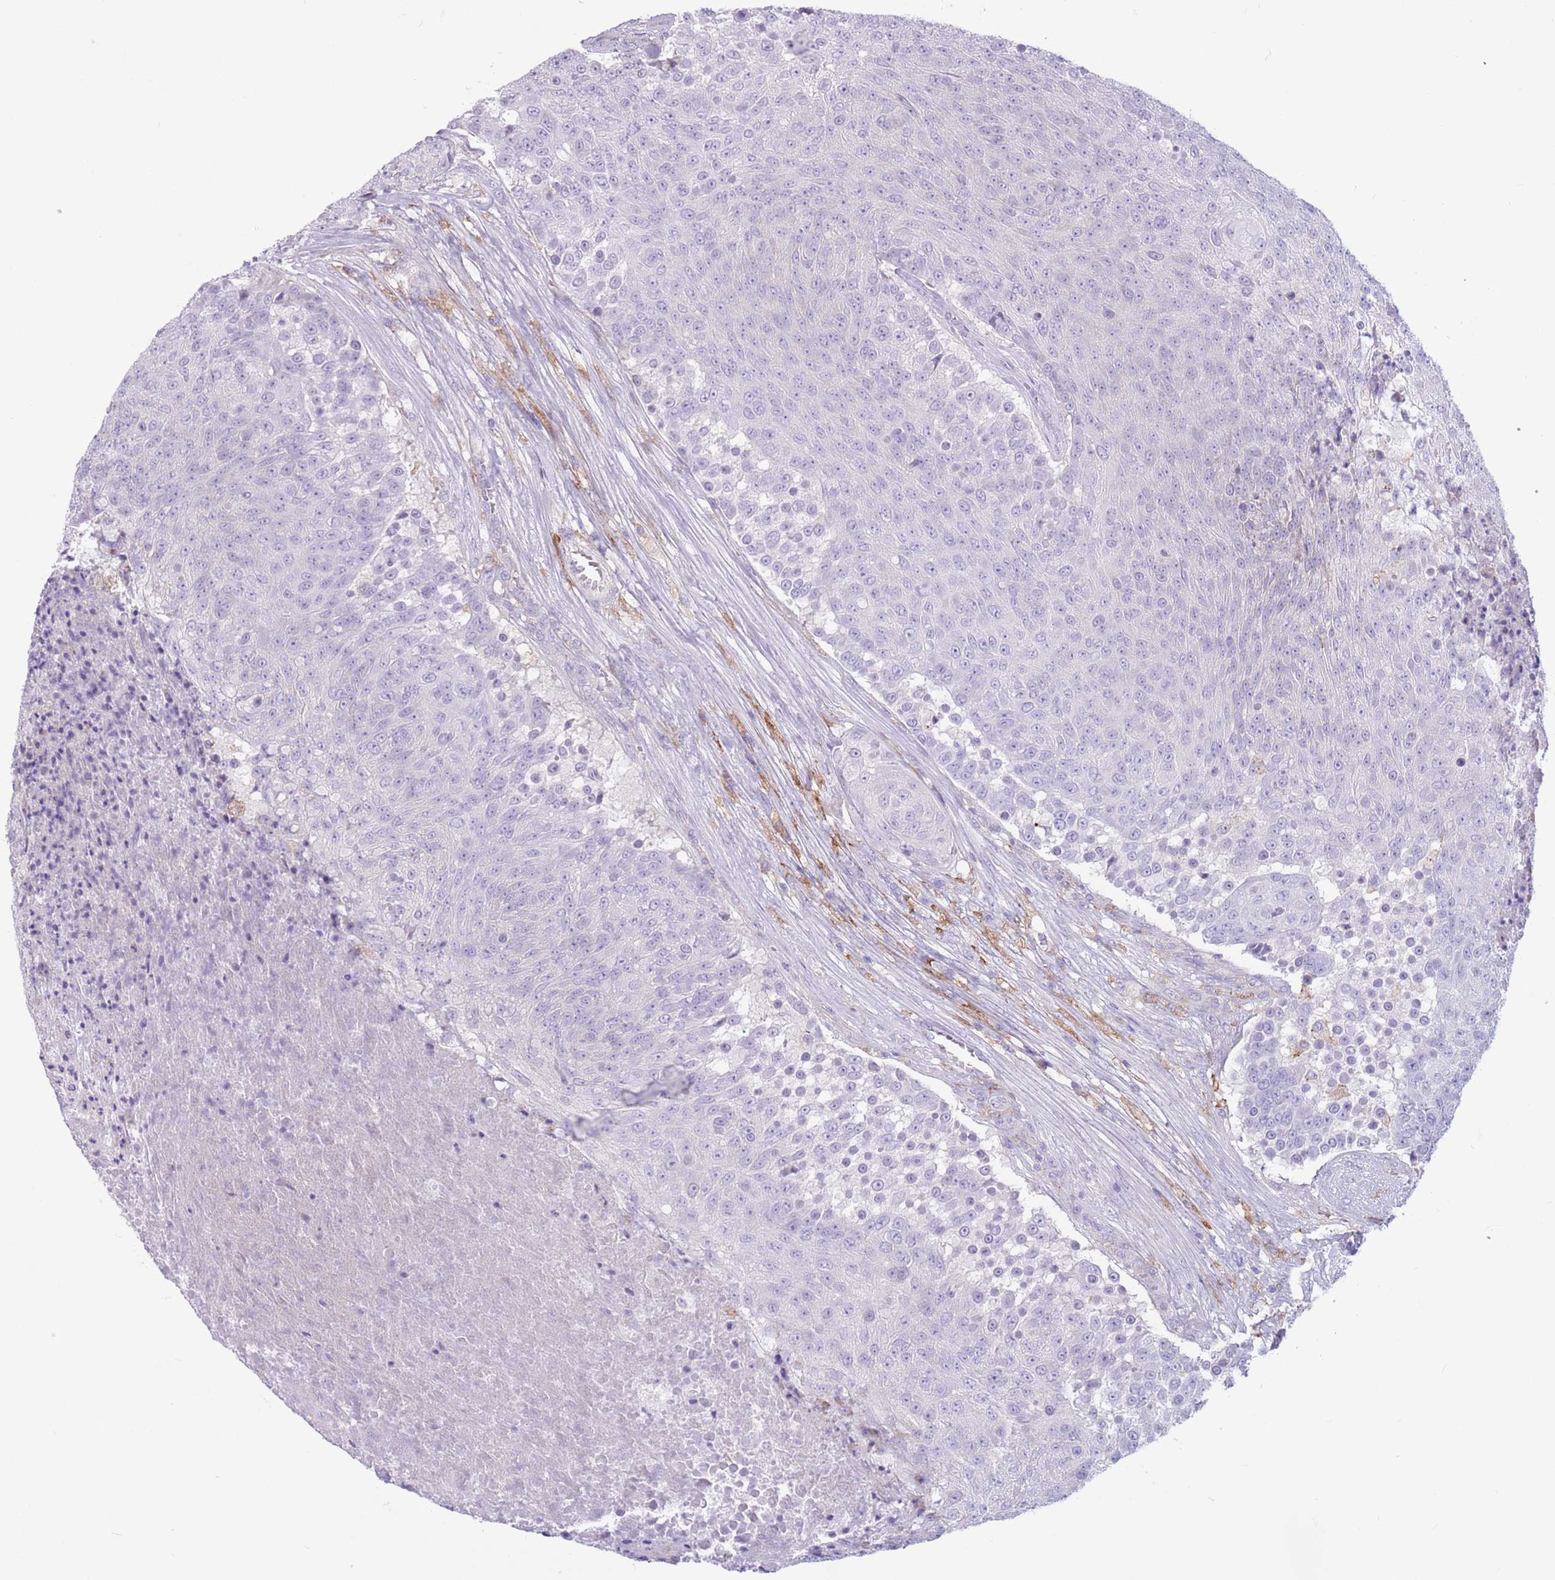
{"staining": {"intensity": "negative", "quantity": "none", "location": "none"}, "tissue": "urothelial cancer", "cell_type": "Tumor cells", "image_type": "cancer", "snomed": [{"axis": "morphology", "description": "Urothelial carcinoma, High grade"}, {"axis": "topography", "description": "Urinary bladder"}], "caption": "Tumor cells show no significant protein staining in high-grade urothelial carcinoma.", "gene": "SNX6", "patient": {"sex": "female", "age": 63}}